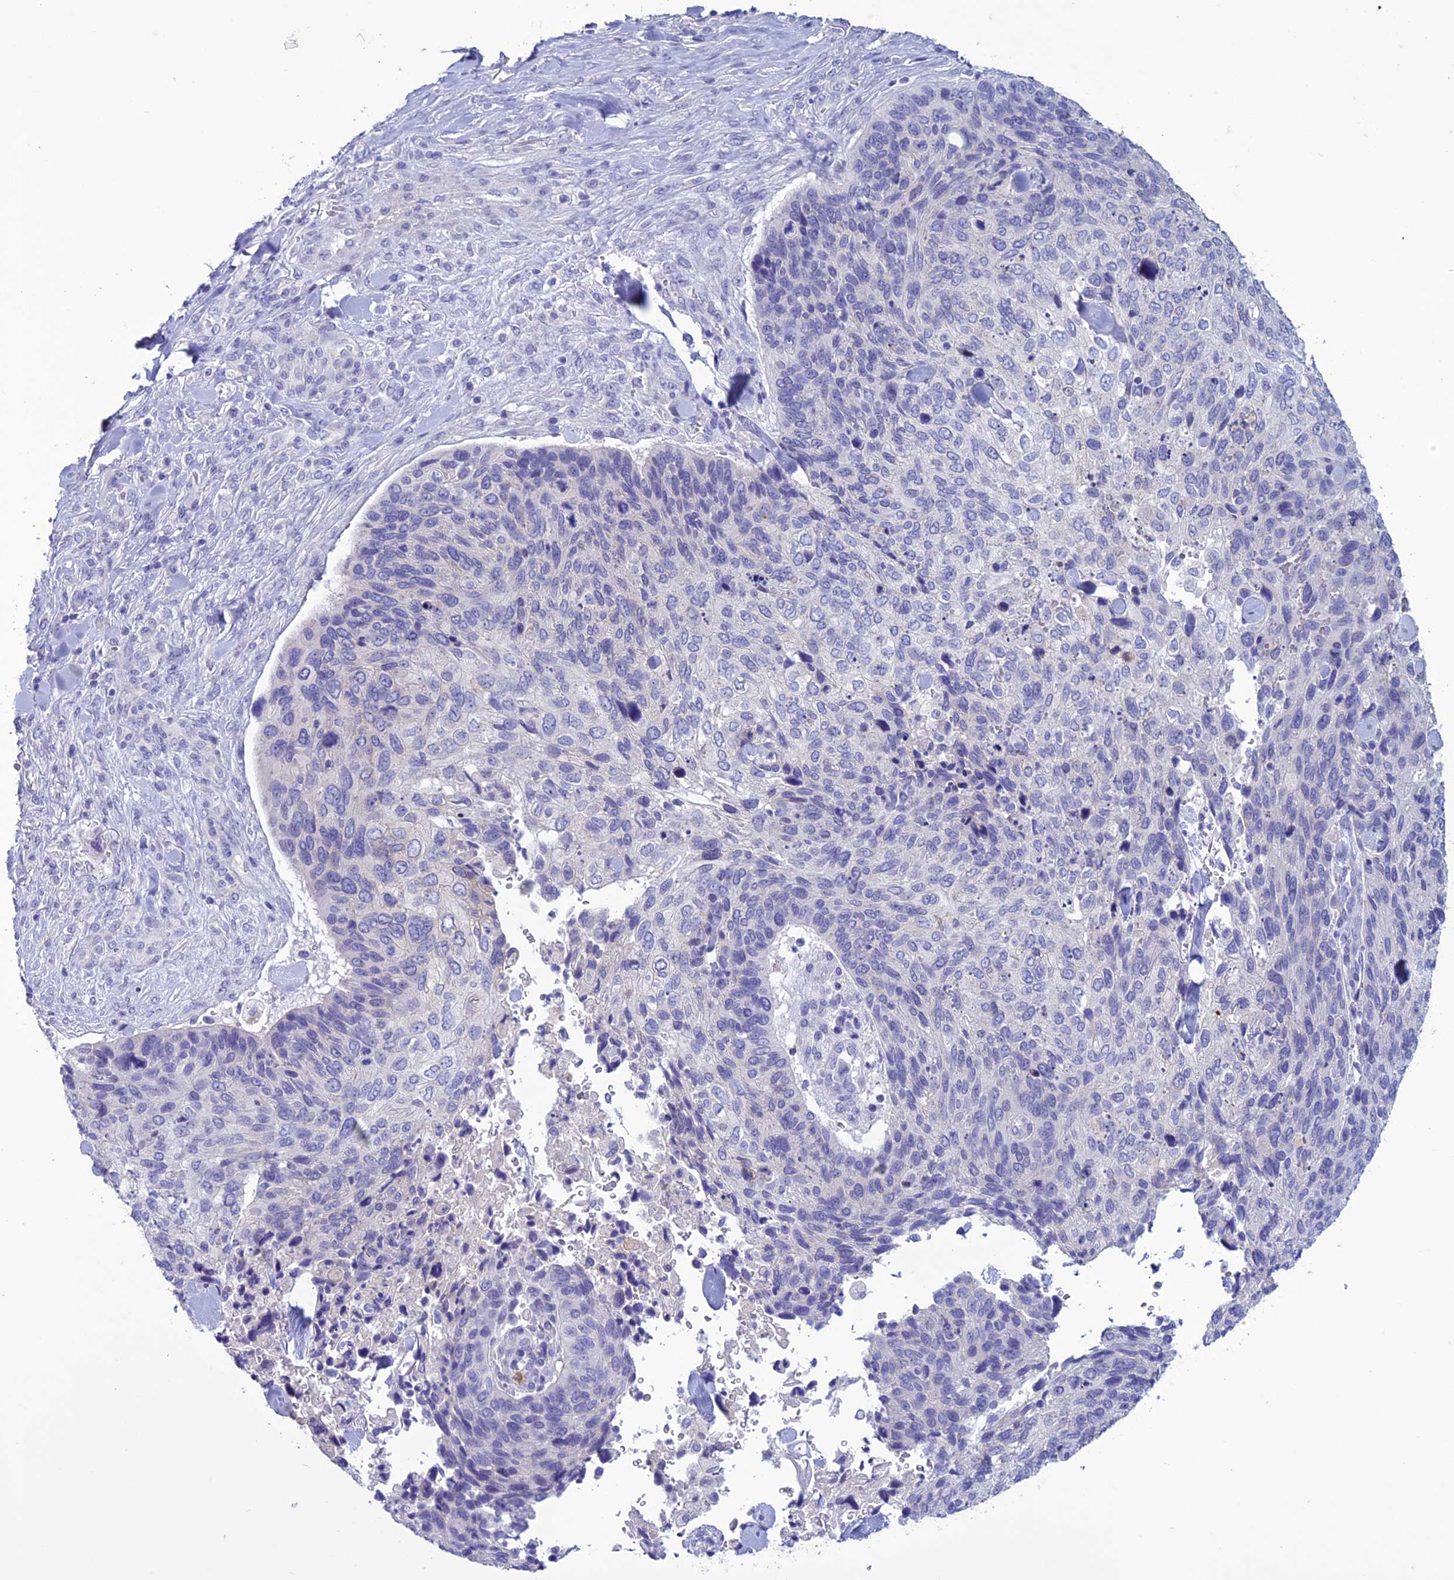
{"staining": {"intensity": "negative", "quantity": "none", "location": "none"}, "tissue": "skin cancer", "cell_type": "Tumor cells", "image_type": "cancer", "snomed": [{"axis": "morphology", "description": "Basal cell carcinoma"}, {"axis": "topography", "description": "Skin"}], "caption": "An immunohistochemistry micrograph of basal cell carcinoma (skin) is shown. There is no staining in tumor cells of basal cell carcinoma (skin). (DAB (3,3'-diaminobenzidine) immunohistochemistry (IHC) with hematoxylin counter stain).", "gene": "CLEC2L", "patient": {"sex": "female", "age": 74}}